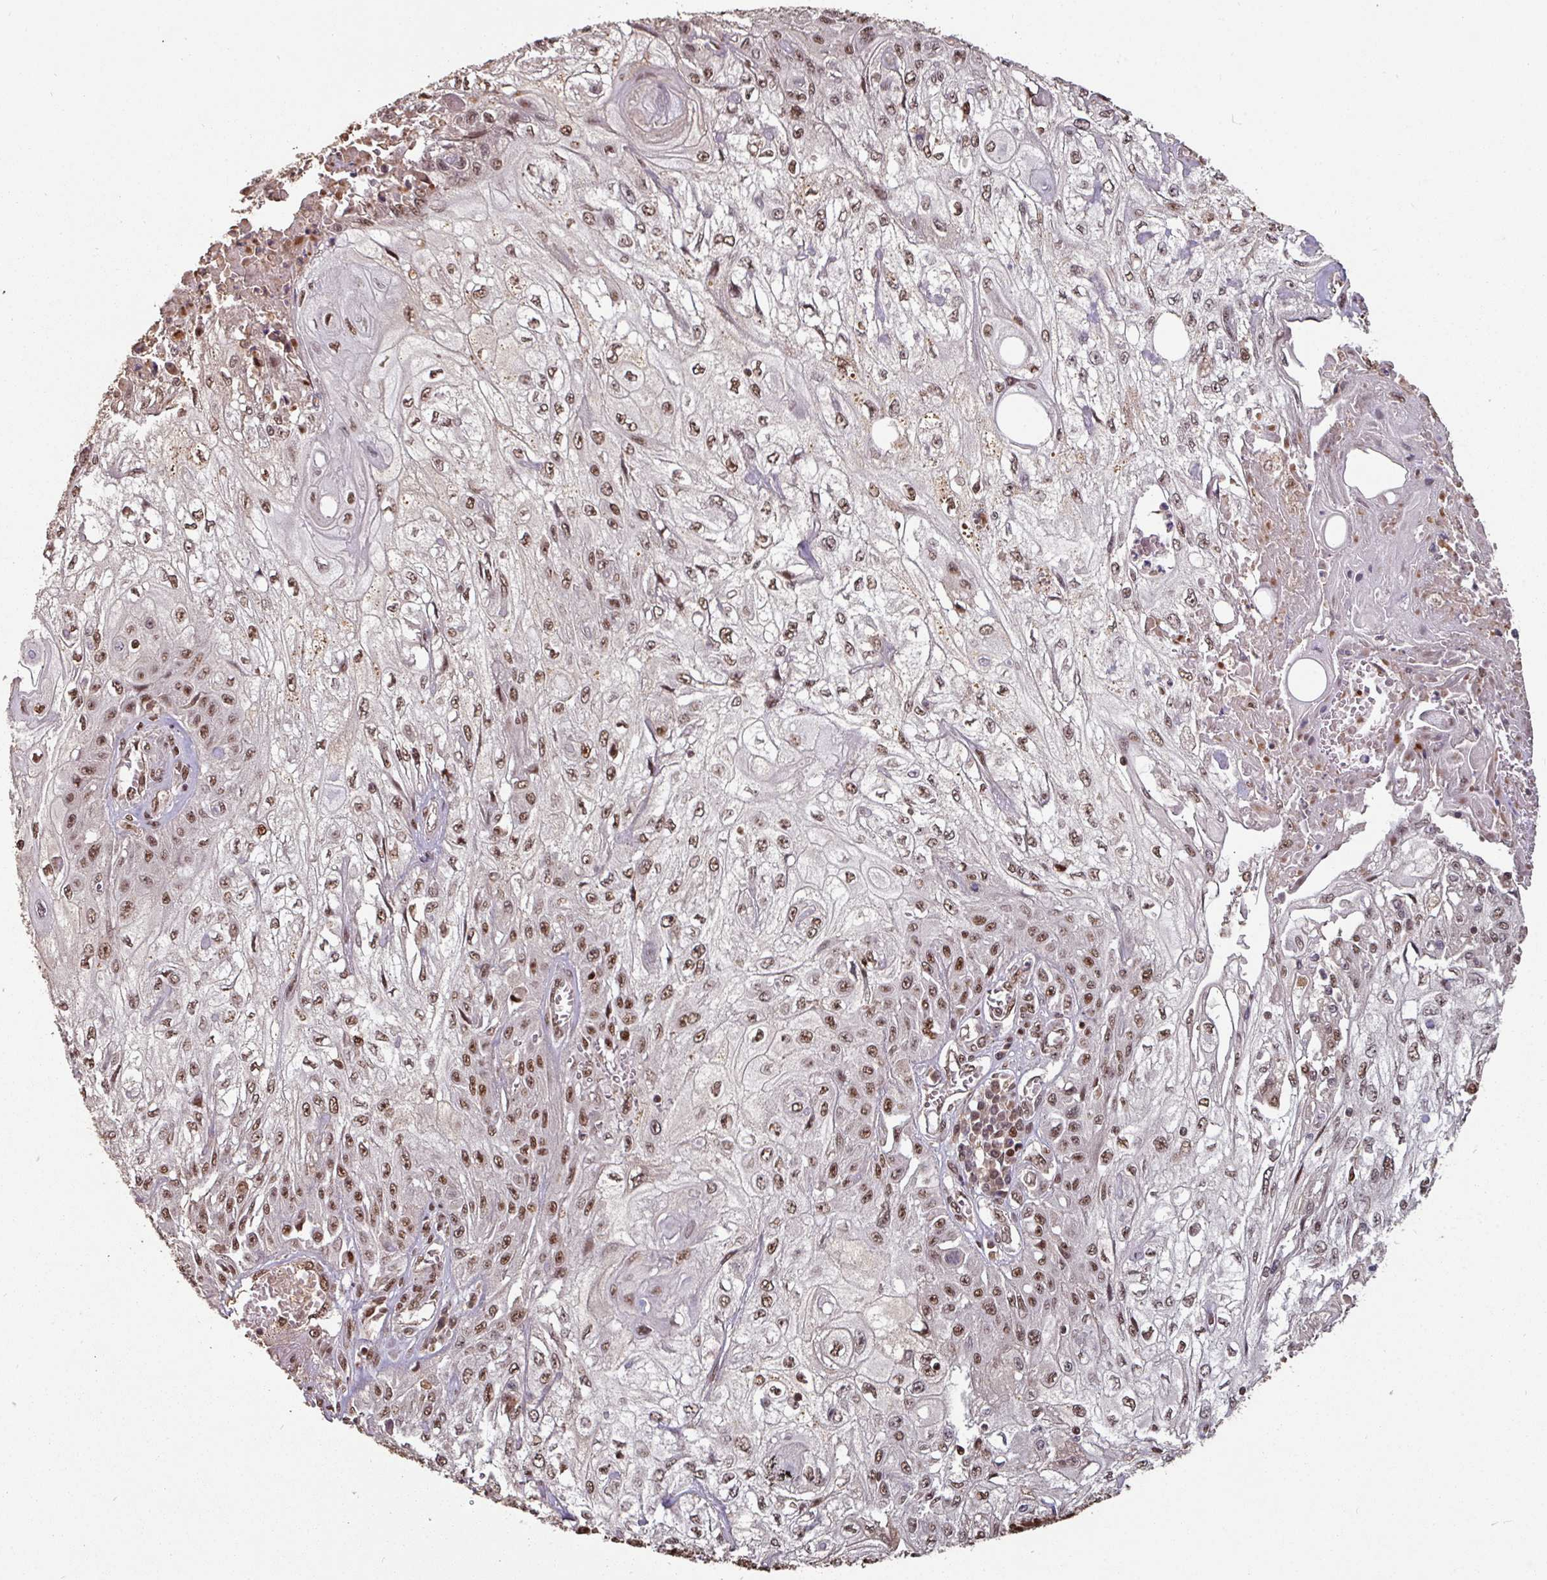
{"staining": {"intensity": "moderate", "quantity": ">75%", "location": "nuclear"}, "tissue": "skin cancer", "cell_type": "Tumor cells", "image_type": "cancer", "snomed": [{"axis": "morphology", "description": "Squamous cell carcinoma, NOS"}, {"axis": "morphology", "description": "Squamous cell carcinoma, metastatic, NOS"}, {"axis": "topography", "description": "Skin"}, {"axis": "topography", "description": "Lymph node"}], "caption": "This photomicrograph shows skin metastatic squamous cell carcinoma stained with IHC to label a protein in brown. The nuclear of tumor cells show moderate positivity for the protein. Nuclei are counter-stained blue.", "gene": "POLD1", "patient": {"sex": "male", "age": 75}}